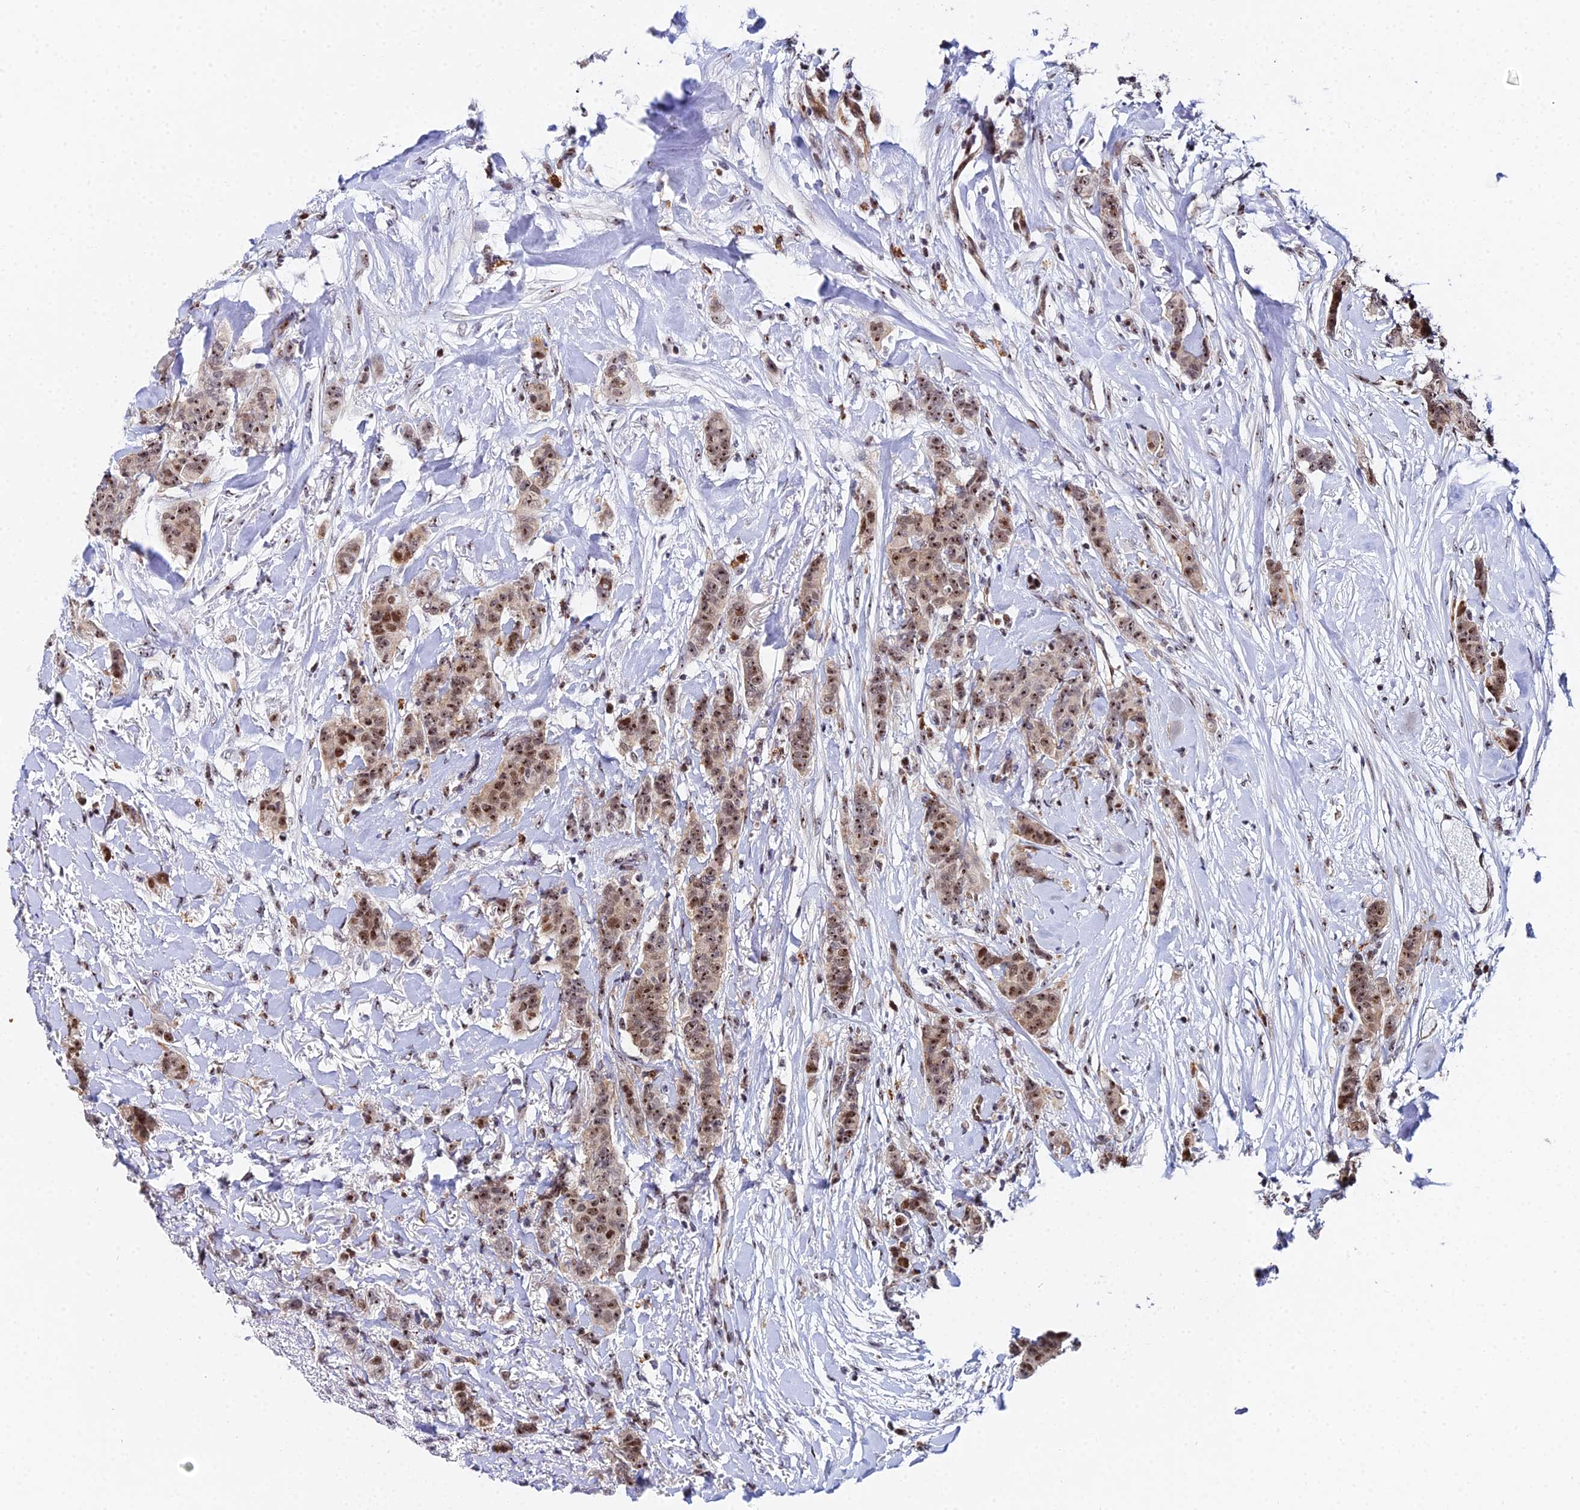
{"staining": {"intensity": "moderate", "quantity": ">75%", "location": "nuclear"}, "tissue": "breast cancer", "cell_type": "Tumor cells", "image_type": "cancer", "snomed": [{"axis": "morphology", "description": "Duct carcinoma"}, {"axis": "topography", "description": "Breast"}], "caption": "About >75% of tumor cells in intraductal carcinoma (breast) demonstrate moderate nuclear protein expression as visualized by brown immunohistochemical staining.", "gene": "TIFA", "patient": {"sex": "female", "age": 40}}